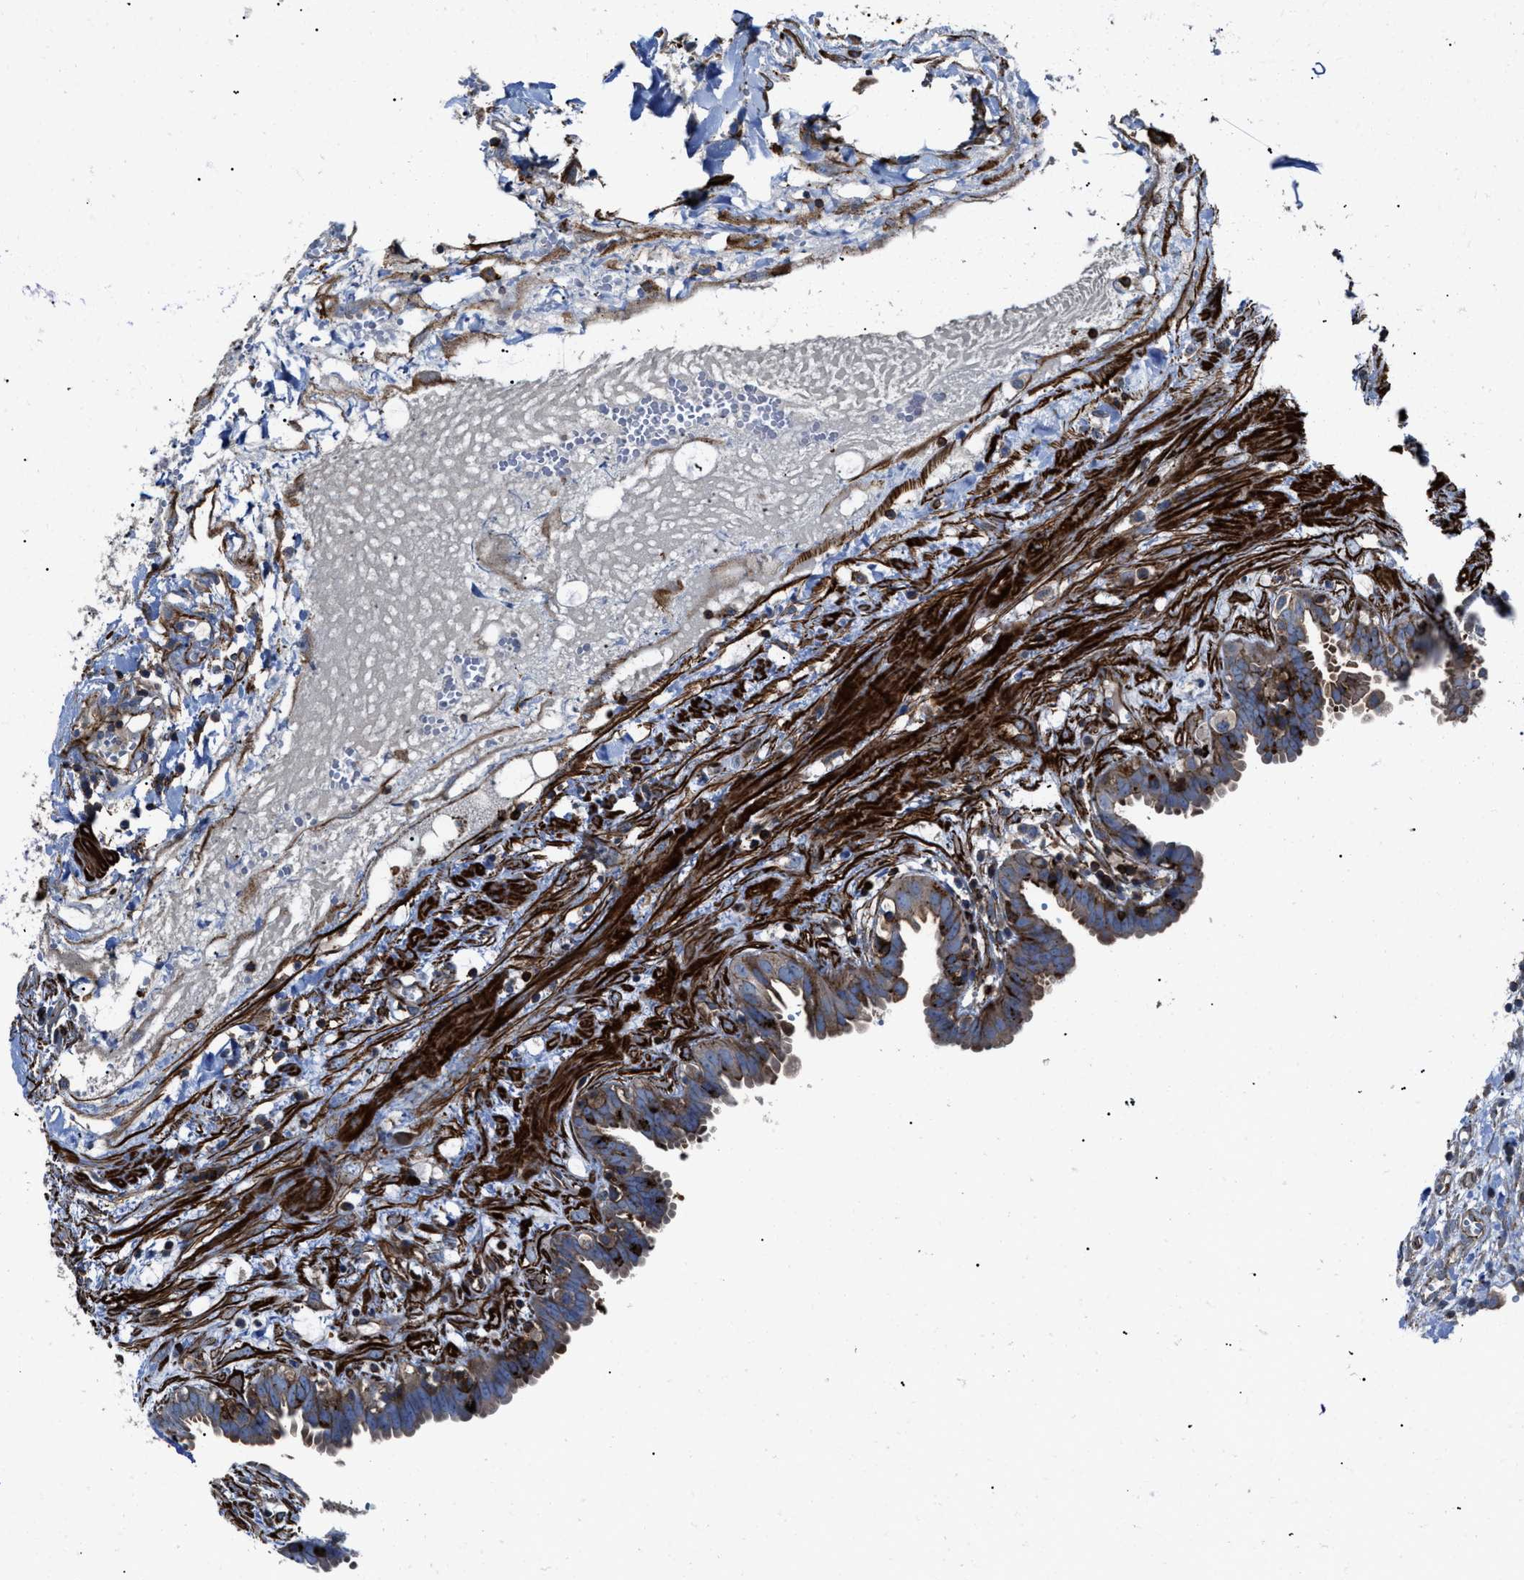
{"staining": {"intensity": "moderate", "quantity": ">75%", "location": "cytoplasmic/membranous"}, "tissue": "fallopian tube", "cell_type": "Glandular cells", "image_type": "normal", "snomed": [{"axis": "morphology", "description": "Normal tissue, NOS"}, {"axis": "topography", "description": "Fallopian tube"}, {"axis": "topography", "description": "Placenta"}], "caption": "A medium amount of moderate cytoplasmic/membranous expression is appreciated in approximately >75% of glandular cells in unremarkable fallopian tube.", "gene": "AGPAT2", "patient": {"sex": "female", "age": 32}}